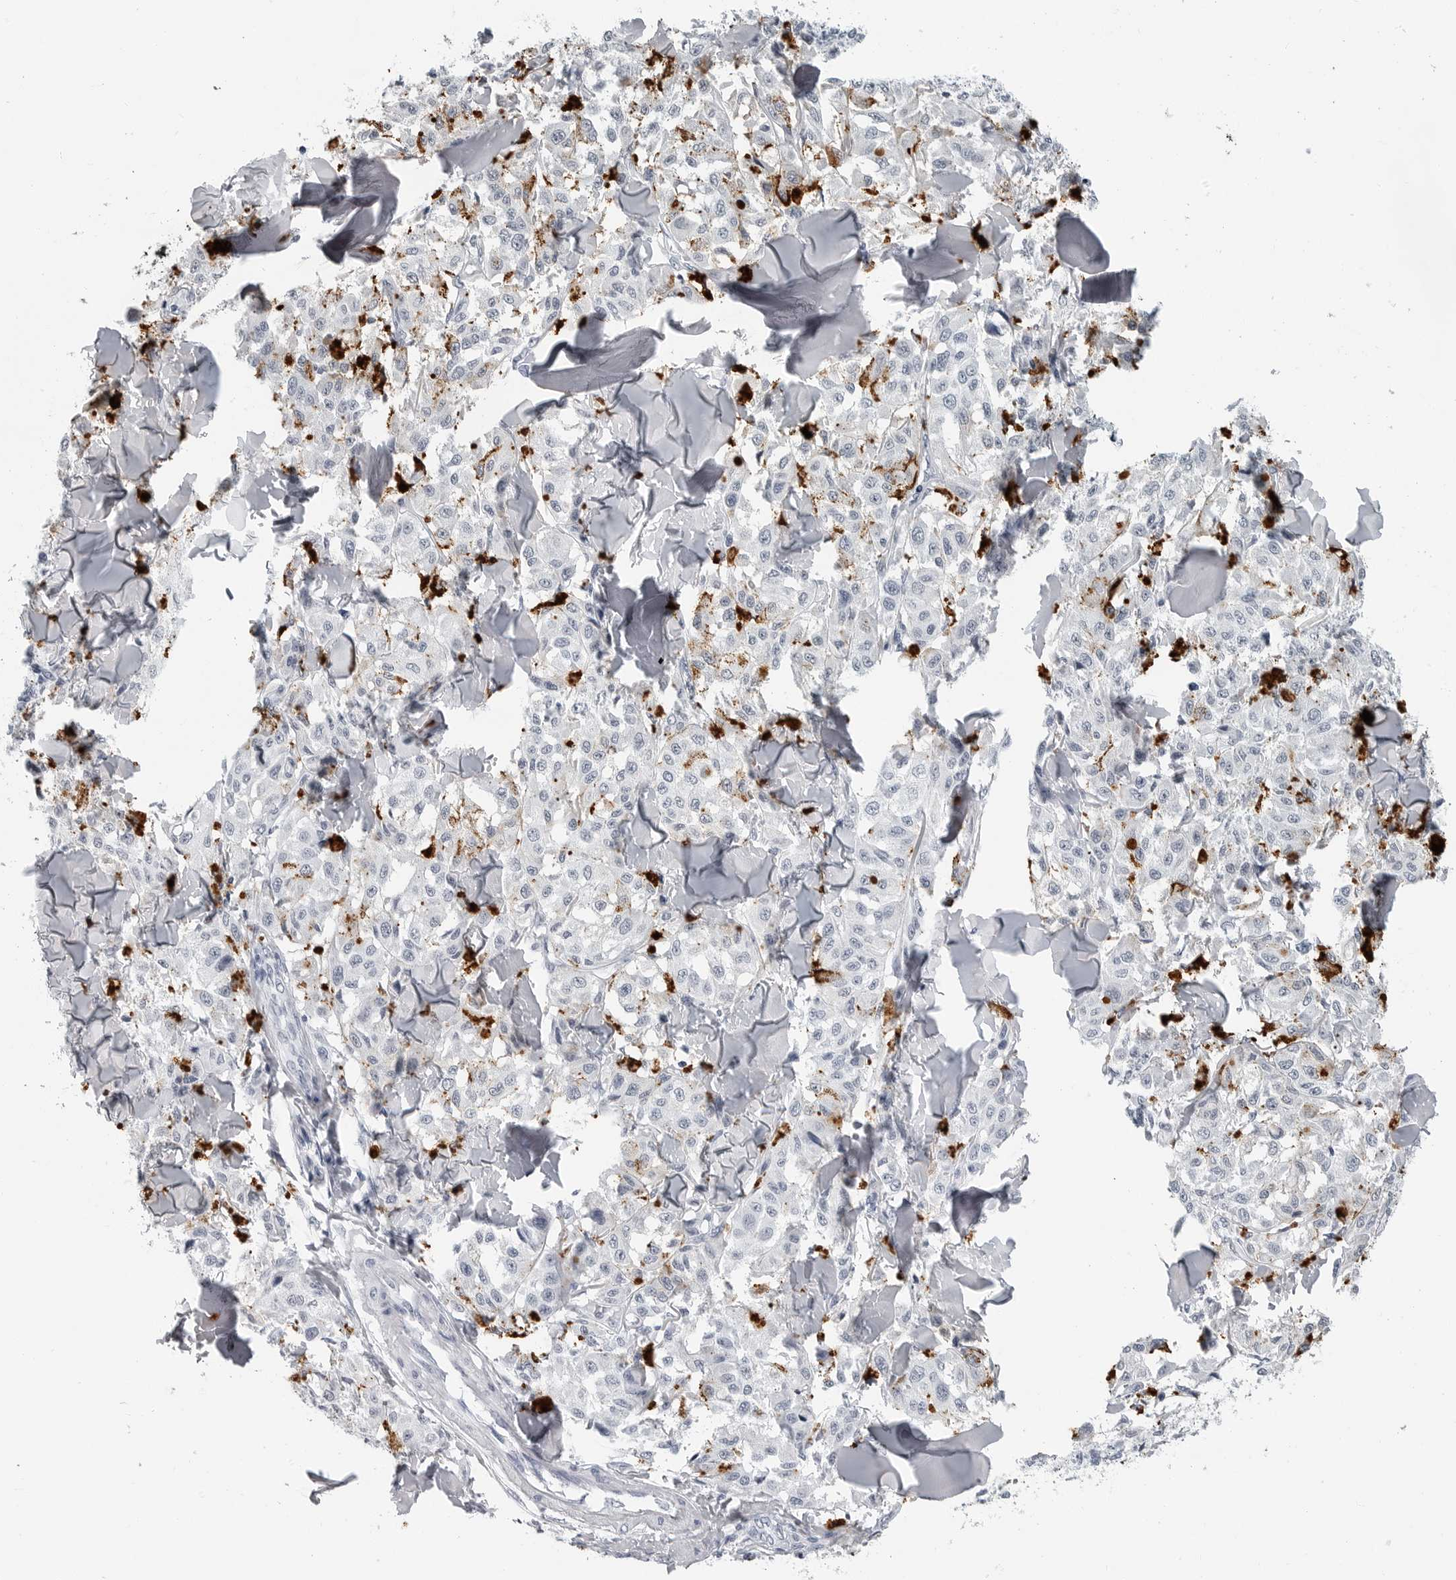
{"staining": {"intensity": "negative", "quantity": "none", "location": "none"}, "tissue": "melanoma", "cell_type": "Tumor cells", "image_type": "cancer", "snomed": [{"axis": "morphology", "description": "Malignant melanoma, NOS"}, {"axis": "topography", "description": "Skin"}], "caption": "Immunohistochemical staining of malignant melanoma displays no significant positivity in tumor cells.", "gene": "AMPD1", "patient": {"sex": "female", "age": 64}}